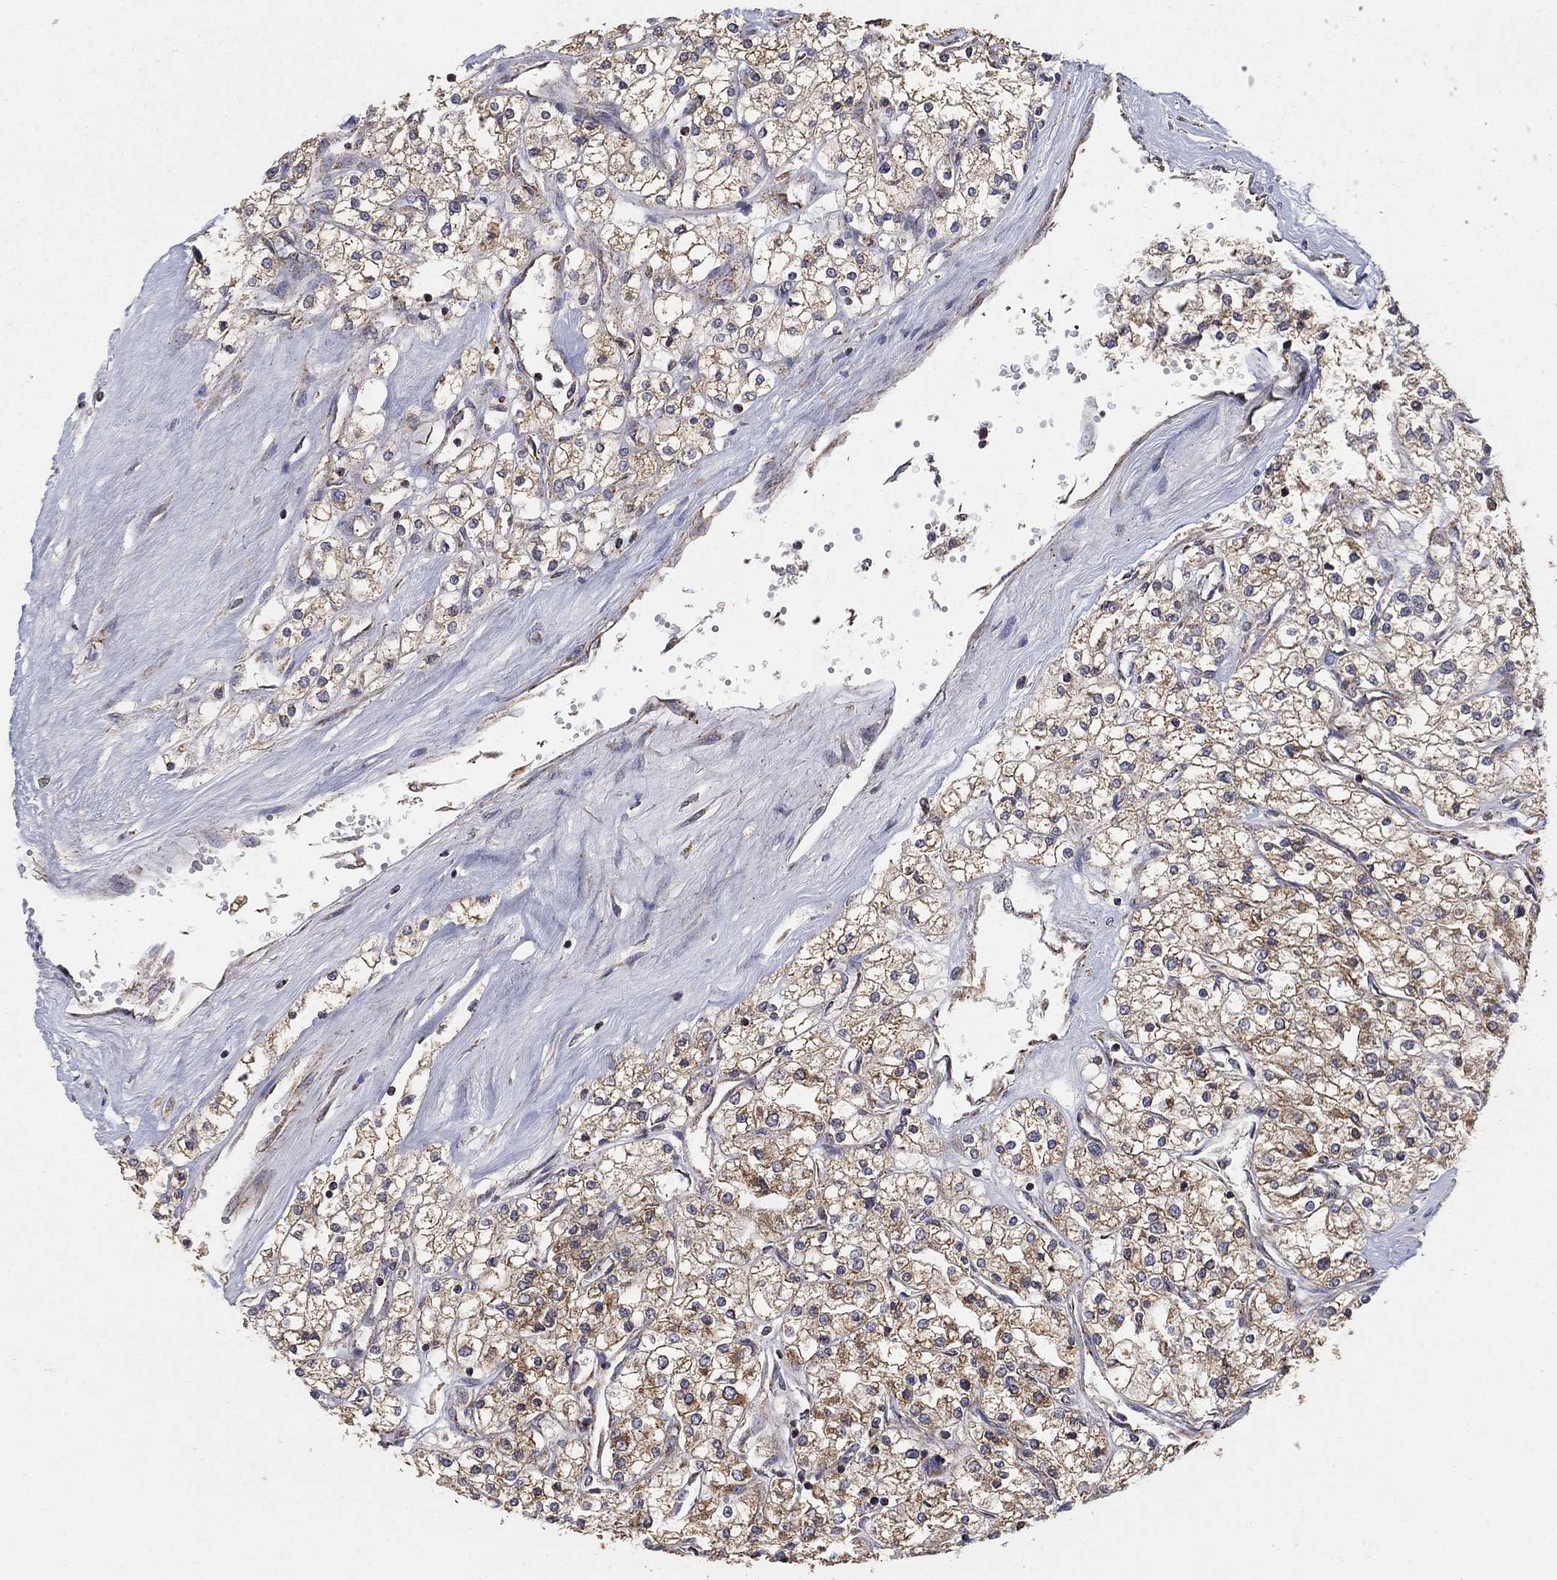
{"staining": {"intensity": "weak", "quantity": ">75%", "location": "cytoplasmic/membranous"}, "tissue": "renal cancer", "cell_type": "Tumor cells", "image_type": "cancer", "snomed": [{"axis": "morphology", "description": "Adenocarcinoma, NOS"}, {"axis": "topography", "description": "Kidney"}], "caption": "Protein expression analysis of adenocarcinoma (renal) shows weak cytoplasmic/membranous positivity in approximately >75% of tumor cells.", "gene": "GPSM1", "patient": {"sex": "male", "age": 80}}